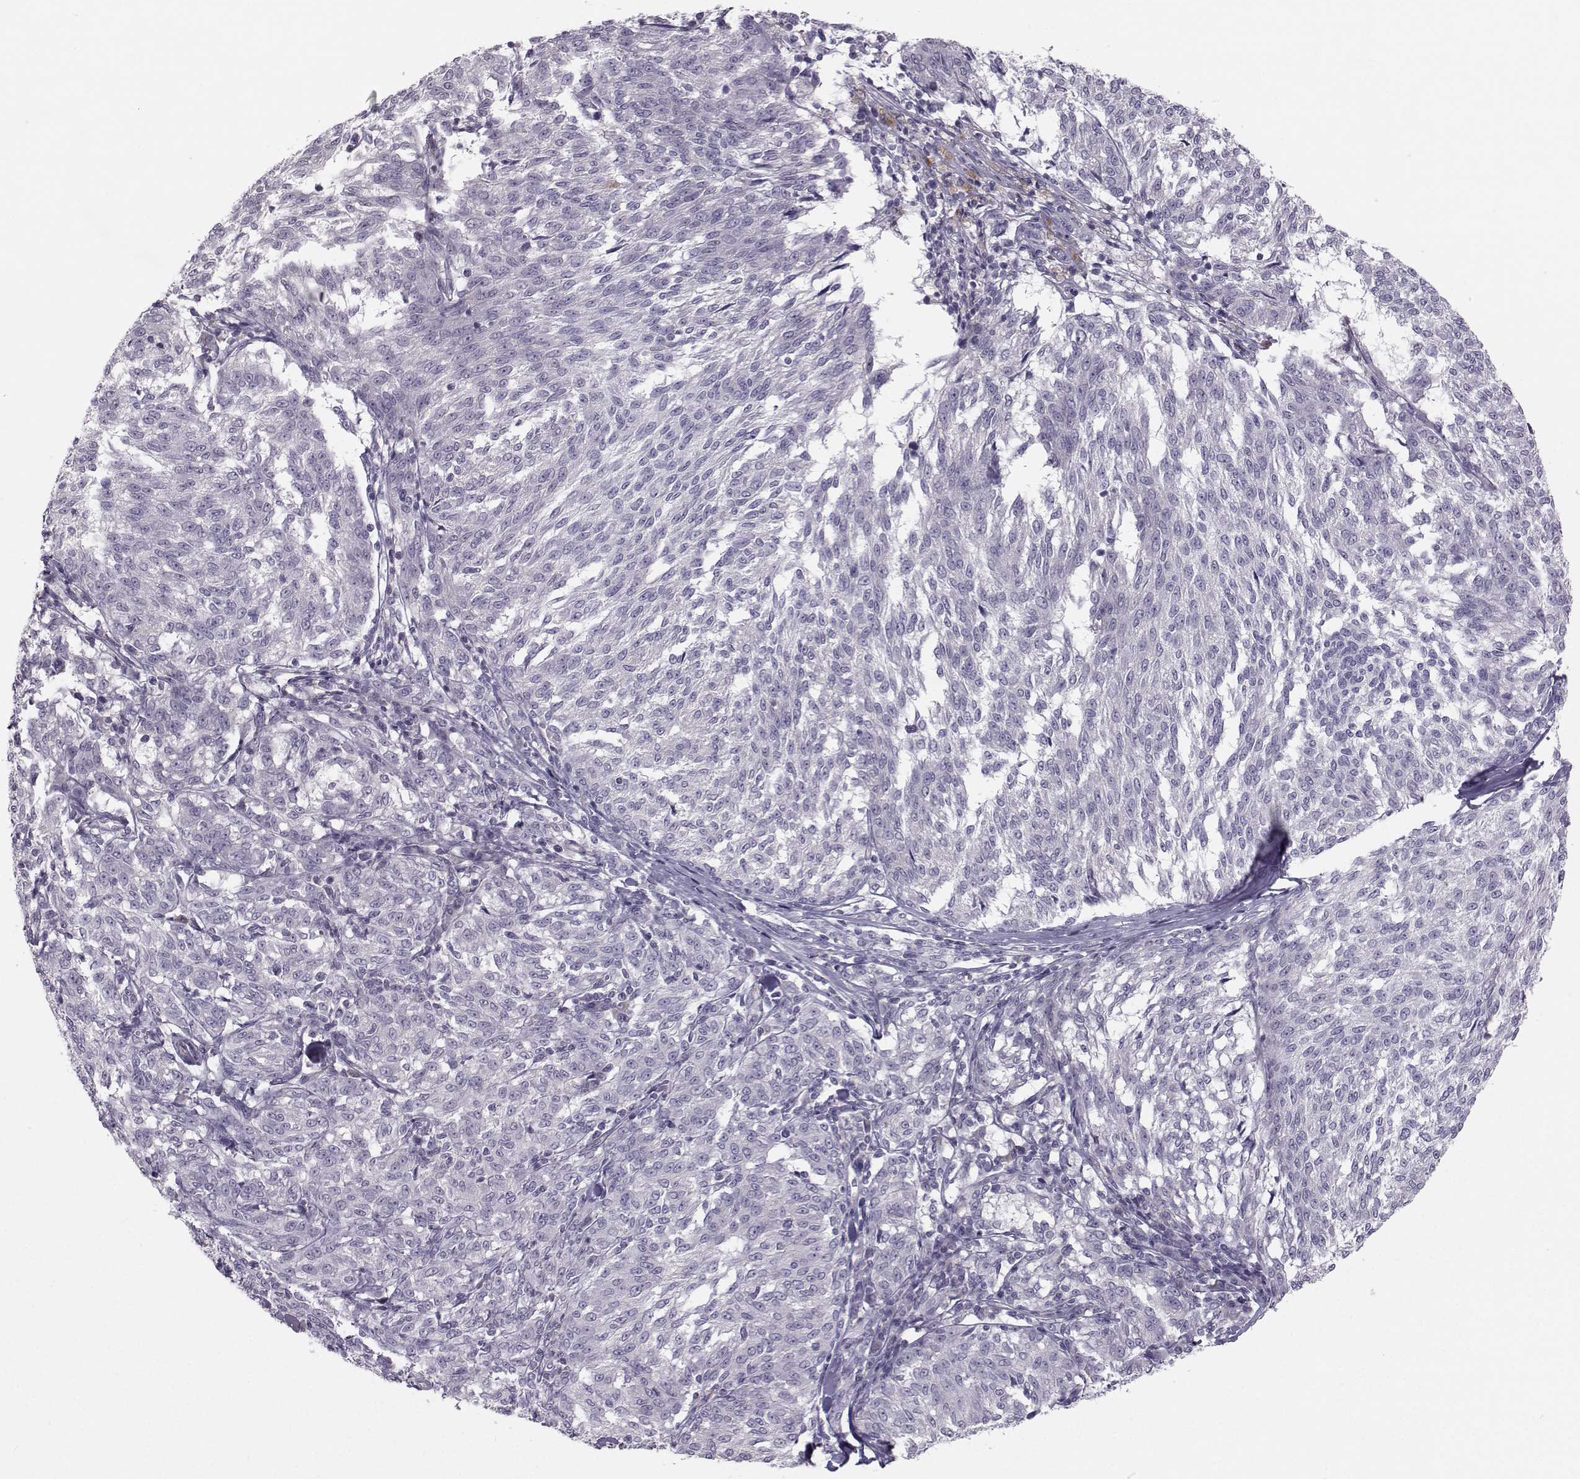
{"staining": {"intensity": "negative", "quantity": "none", "location": "none"}, "tissue": "melanoma", "cell_type": "Tumor cells", "image_type": "cancer", "snomed": [{"axis": "morphology", "description": "Malignant melanoma, NOS"}, {"axis": "topography", "description": "Skin"}], "caption": "A photomicrograph of malignant melanoma stained for a protein exhibits no brown staining in tumor cells.", "gene": "MAST1", "patient": {"sex": "female", "age": 72}}